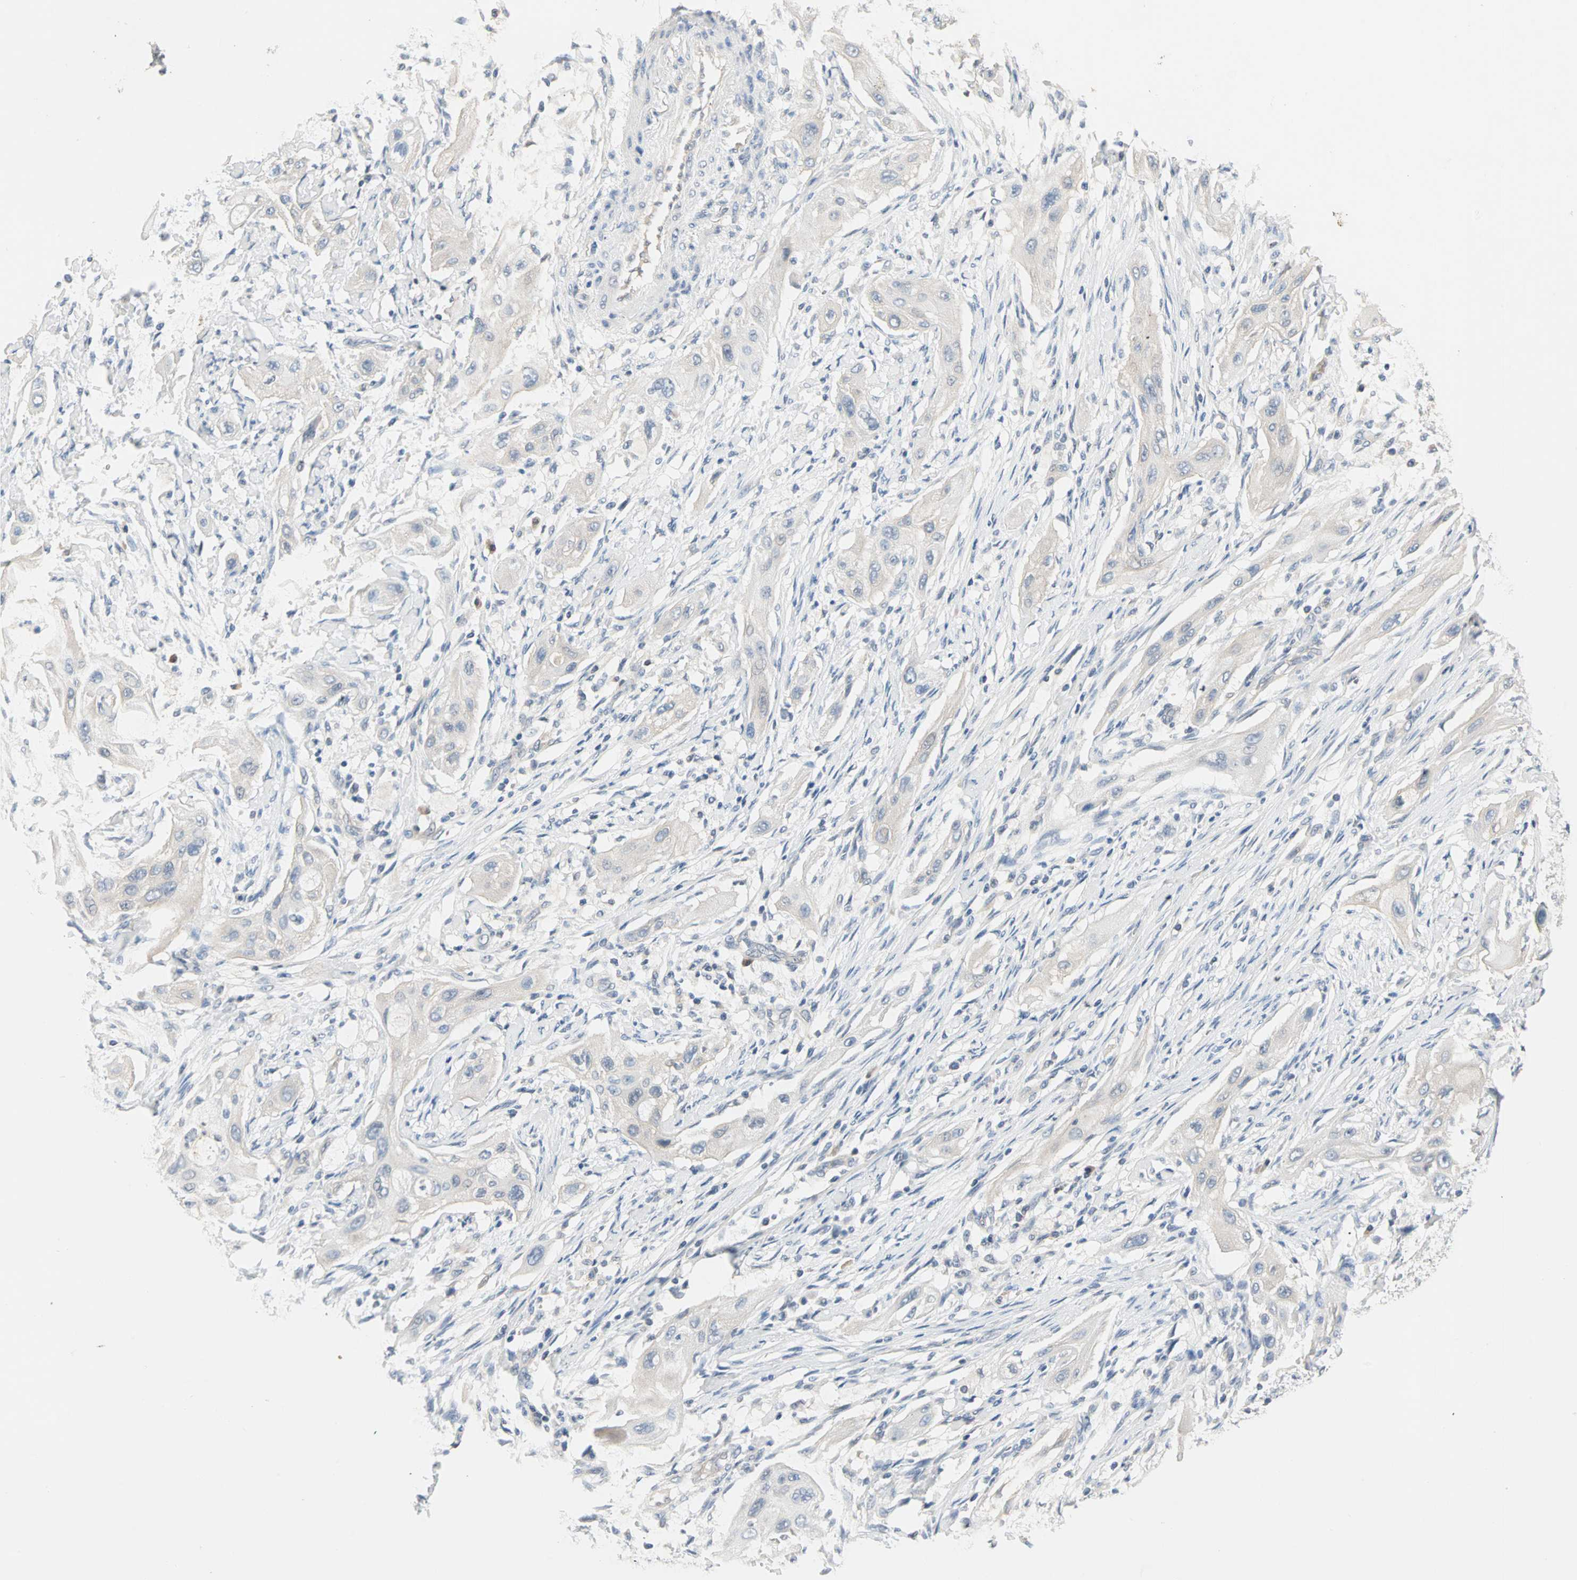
{"staining": {"intensity": "negative", "quantity": "none", "location": "none"}, "tissue": "lung cancer", "cell_type": "Tumor cells", "image_type": "cancer", "snomed": [{"axis": "morphology", "description": "Squamous cell carcinoma, NOS"}, {"axis": "topography", "description": "Lung"}], "caption": "Lung cancer (squamous cell carcinoma) was stained to show a protein in brown. There is no significant staining in tumor cells.", "gene": "MPI", "patient": {"sex": "female", "age": 47}}